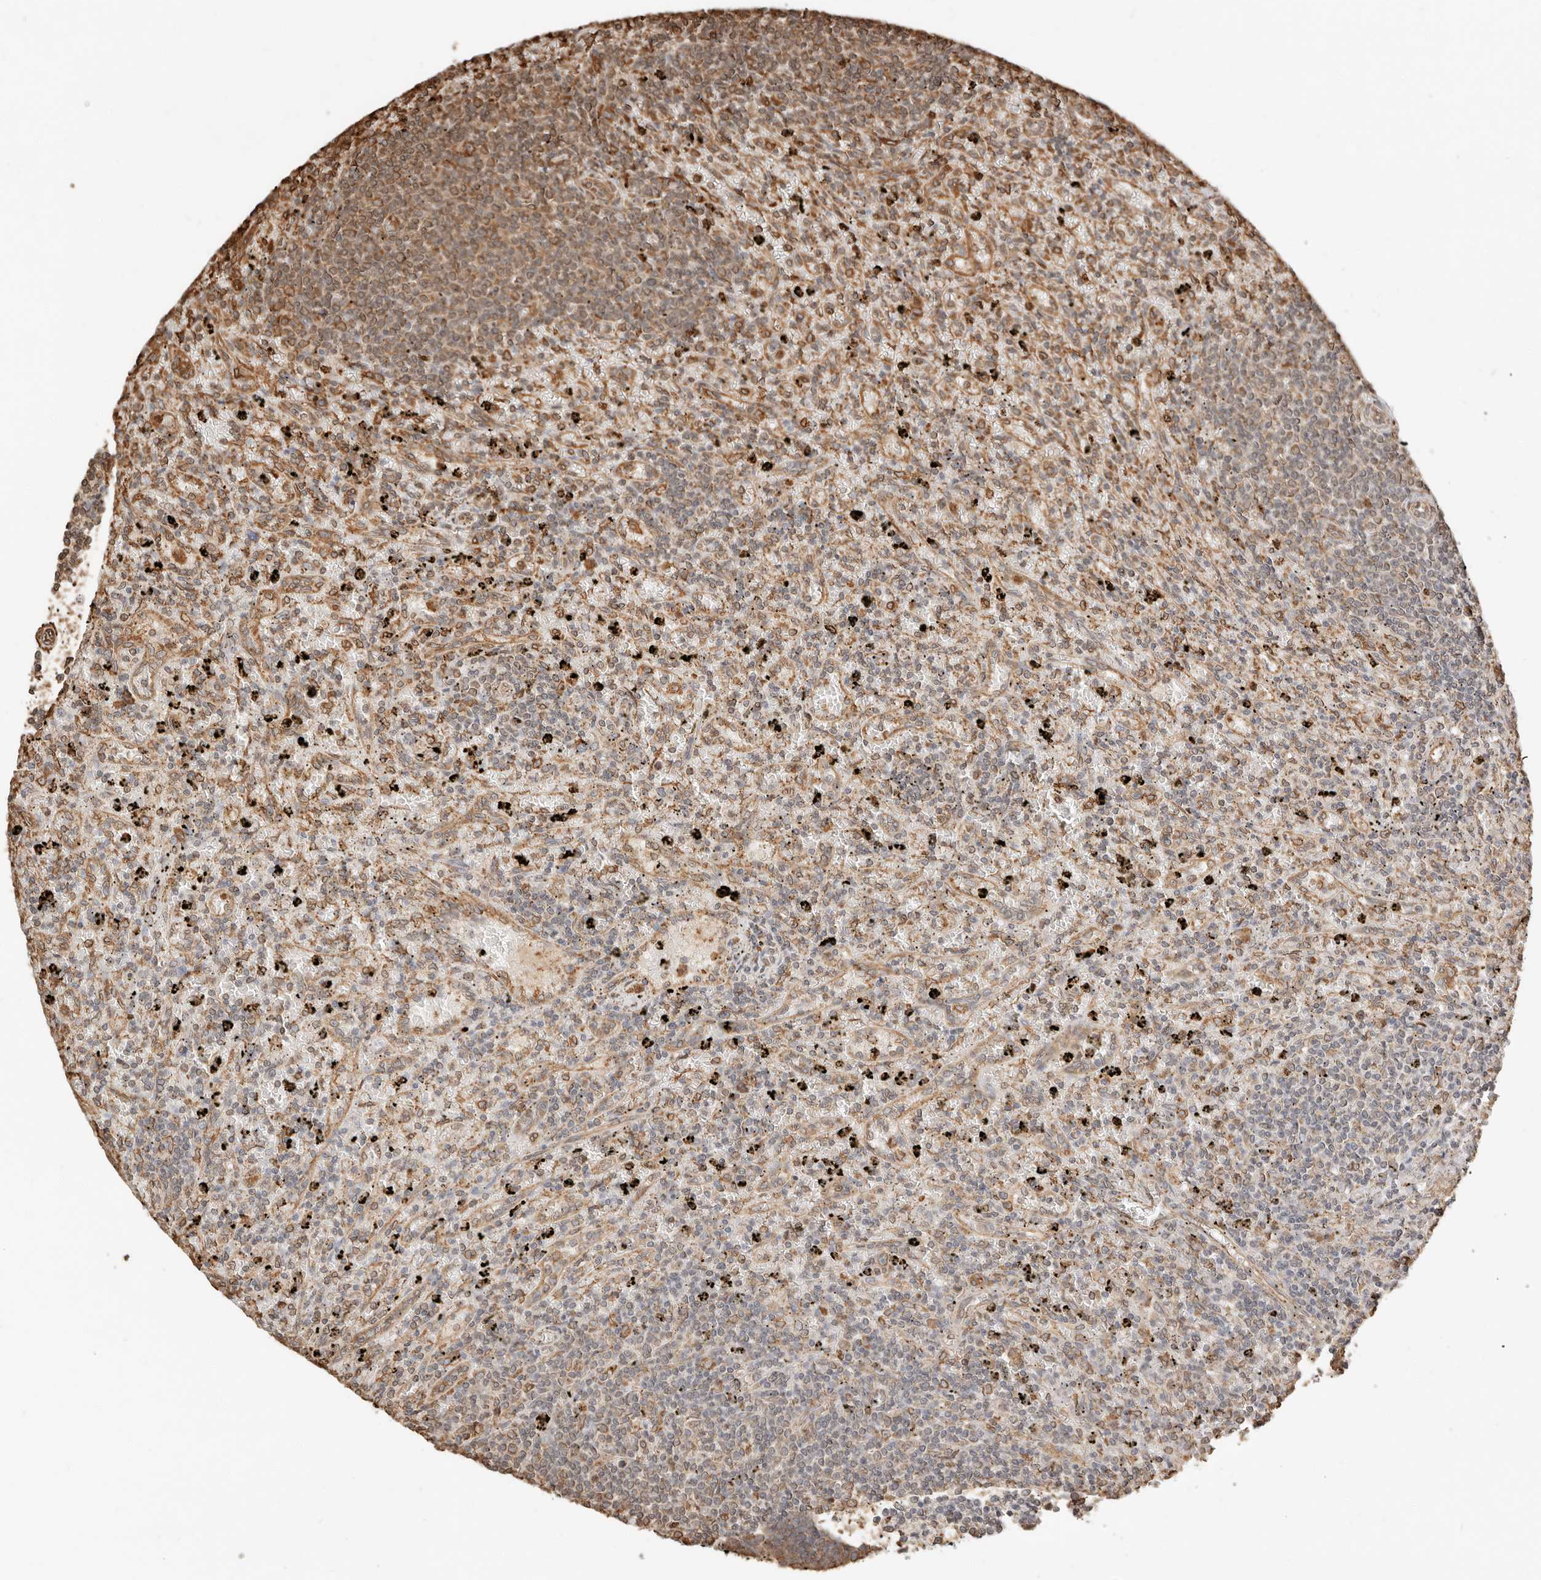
{"staining": {"intensity": "moderate", "quantity": "25%-75%", "location": "cytoplasmic/membranous"}, "tissue": "lymphoma", "cell_type": "Tumor cells", "image_type": "cancer", "snomed": [{"axis": "morphology", "description": "Malignant lymphoma, non-Hodgkin's type, Low grade"}, {"axis": "topography", "description": "Spleen"}], "caption": "There is medium levels of moderate cytoplasmic/membranous positivity in tumor cells of lymphoma, as demonstrated by immunohistochemical staining (brown color).", "gene": "ARHGEF10L", "patient": {"sex": "male", "age": 76}}